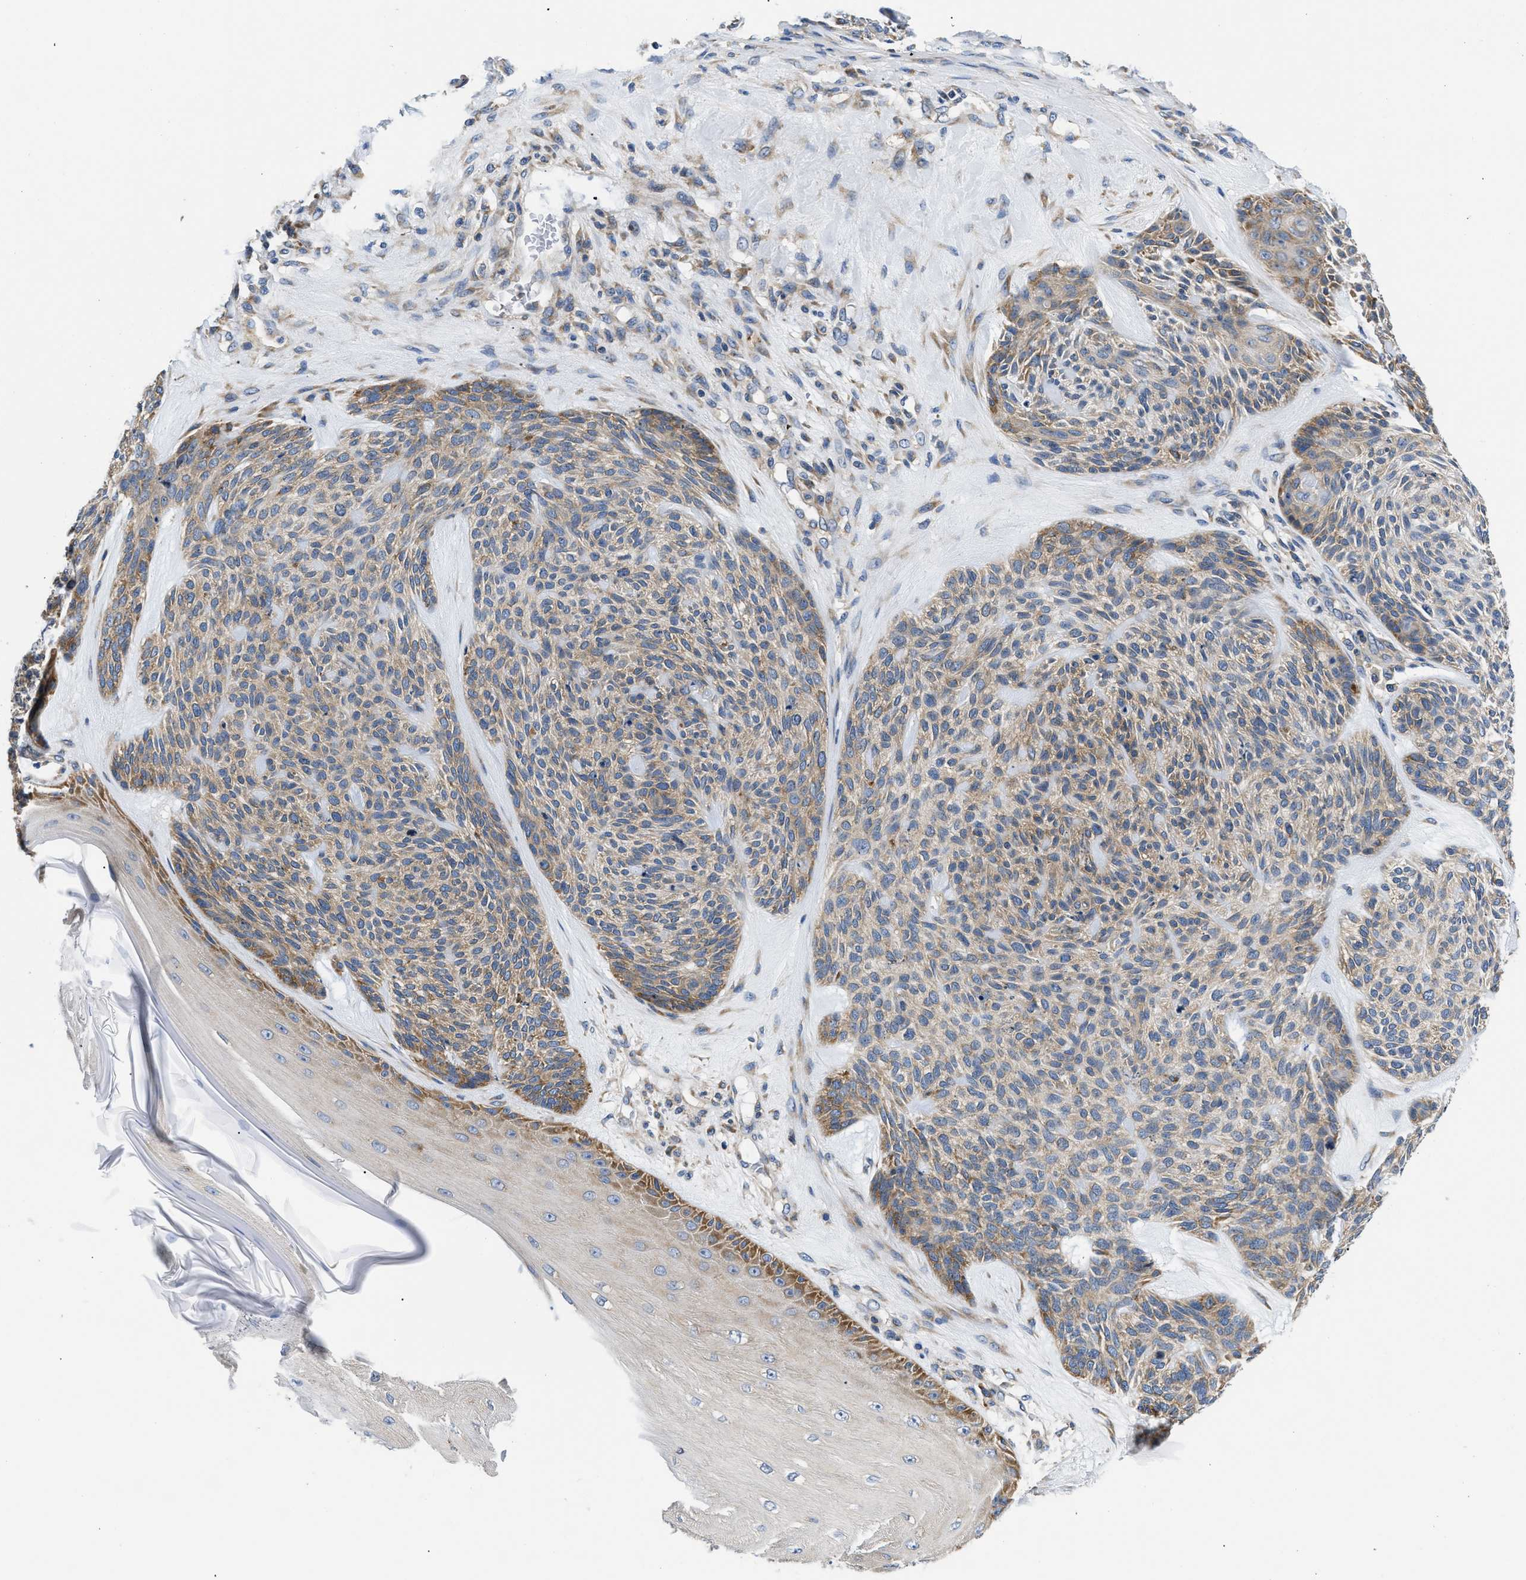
{"staining": {"intensity": "moderate", "quantity": "25%-75%", "location": "cytoplasmic/membranous"}, "tissue": "skin cancer", "cell_type": "Tumor cells", "image_type": "cancer", "snomed": [{"axis": "morphology", "description": "Basal cell carcinoma"}, {"axis": "topography", "description": "Skin"}], "caption": "Basal cell carcinoma (skin) was stained to show a protein in brown. There is medium levels of moderate cytoplasmic/membranous positivity in about 25%-75% of tumor cells. The staining is performed using DAB (3,3'-diaminobenzidine) brown chromogen to label protein expression. The nuclei are counter-stained blue using hematoxylin.", "gene": "ABCF1", "patient": {"sex": "male", "age": 55}}